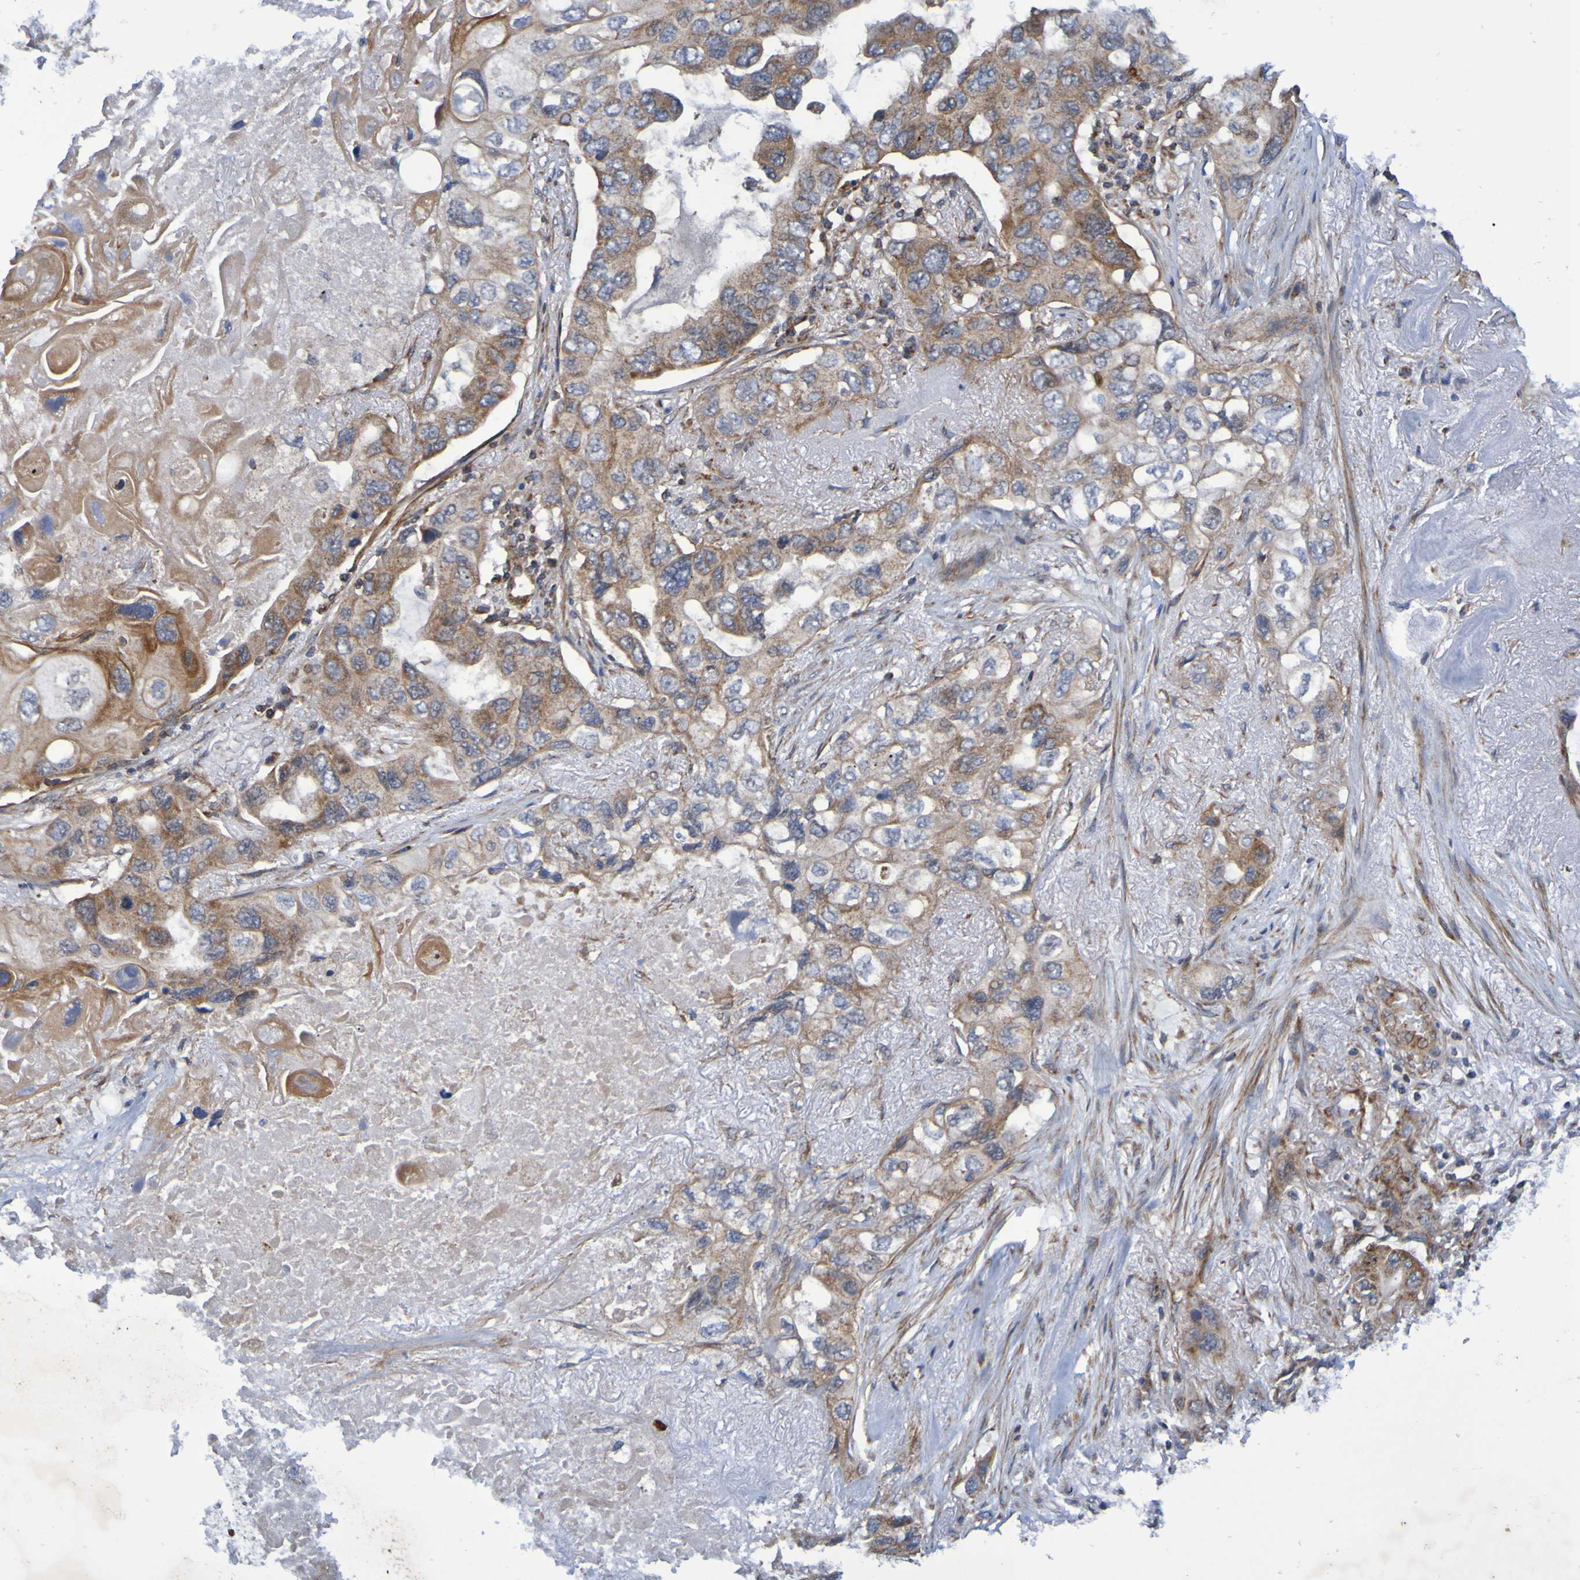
{"staining": {"intensity": "moderate", "quantity": ">75%", "location": "cytoplasmic/membranous"}, "tissue": "lung cancer", "cell_type": "Tumor cells", "image_type": "cancer", "snomed": [{"axis": "morphology", "description": "Squamous cell carcinoma, NOS"}, {"axis": "topography", "description": "Lung"}], "caption": "A brown stain labels moderate cytoplasmic/membranous expression of a protein in human lung squamous cell carcinoma tumor cells.", "gene": "CCDC51", "patient": {"sex": "female", "age": 73}}